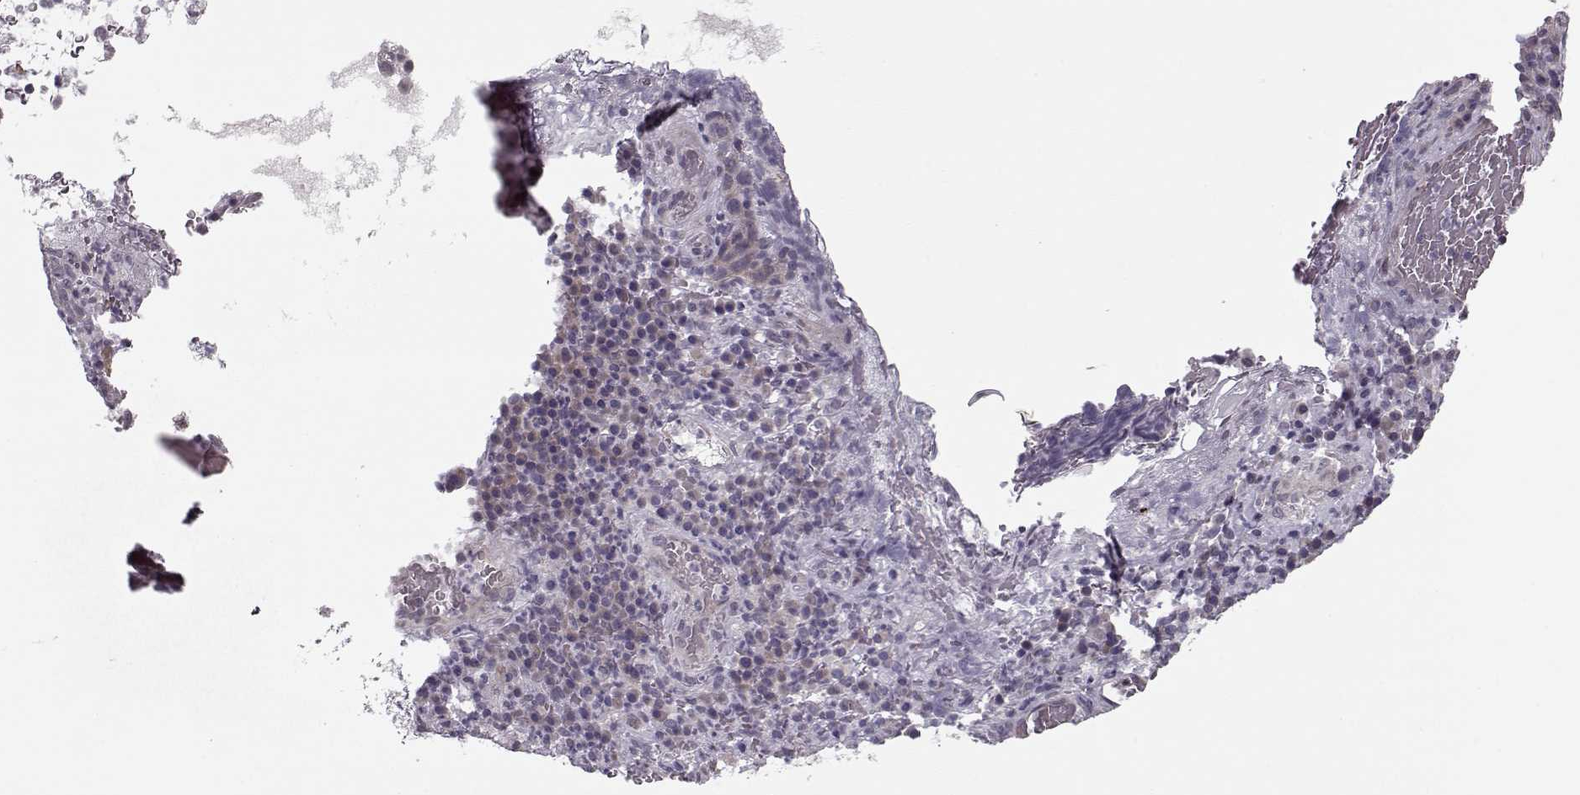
{"staining": {"intensity": "weak", "quantity": "<25%", "location": "cytoplasmic/membranous"}, "tissue": "skin cancer", "cell_type": "Tumor cells", "image_type": "cancer", "snomed": [{"axis": "morphology", "description": "Squamous cell carcinoma, NOS"}, {"axis": "topography", "description": "Skin"}, {"axis": "topography", "description": "Anal"}], "caption": "DAB (3,3'-diaminobenzidine) immunohistochemical staining of squamous cell carcinoma (skin) demonstrates no significant expression in tumor cells. (Stains: DAB (3,3'-diaminobenzidine) IHC with hematoxylin counter stain, Microscopy: brightfield microscopy at high magnification).", "gene": "DNAI3", "patient": {"sex": "female", "age": 51}}